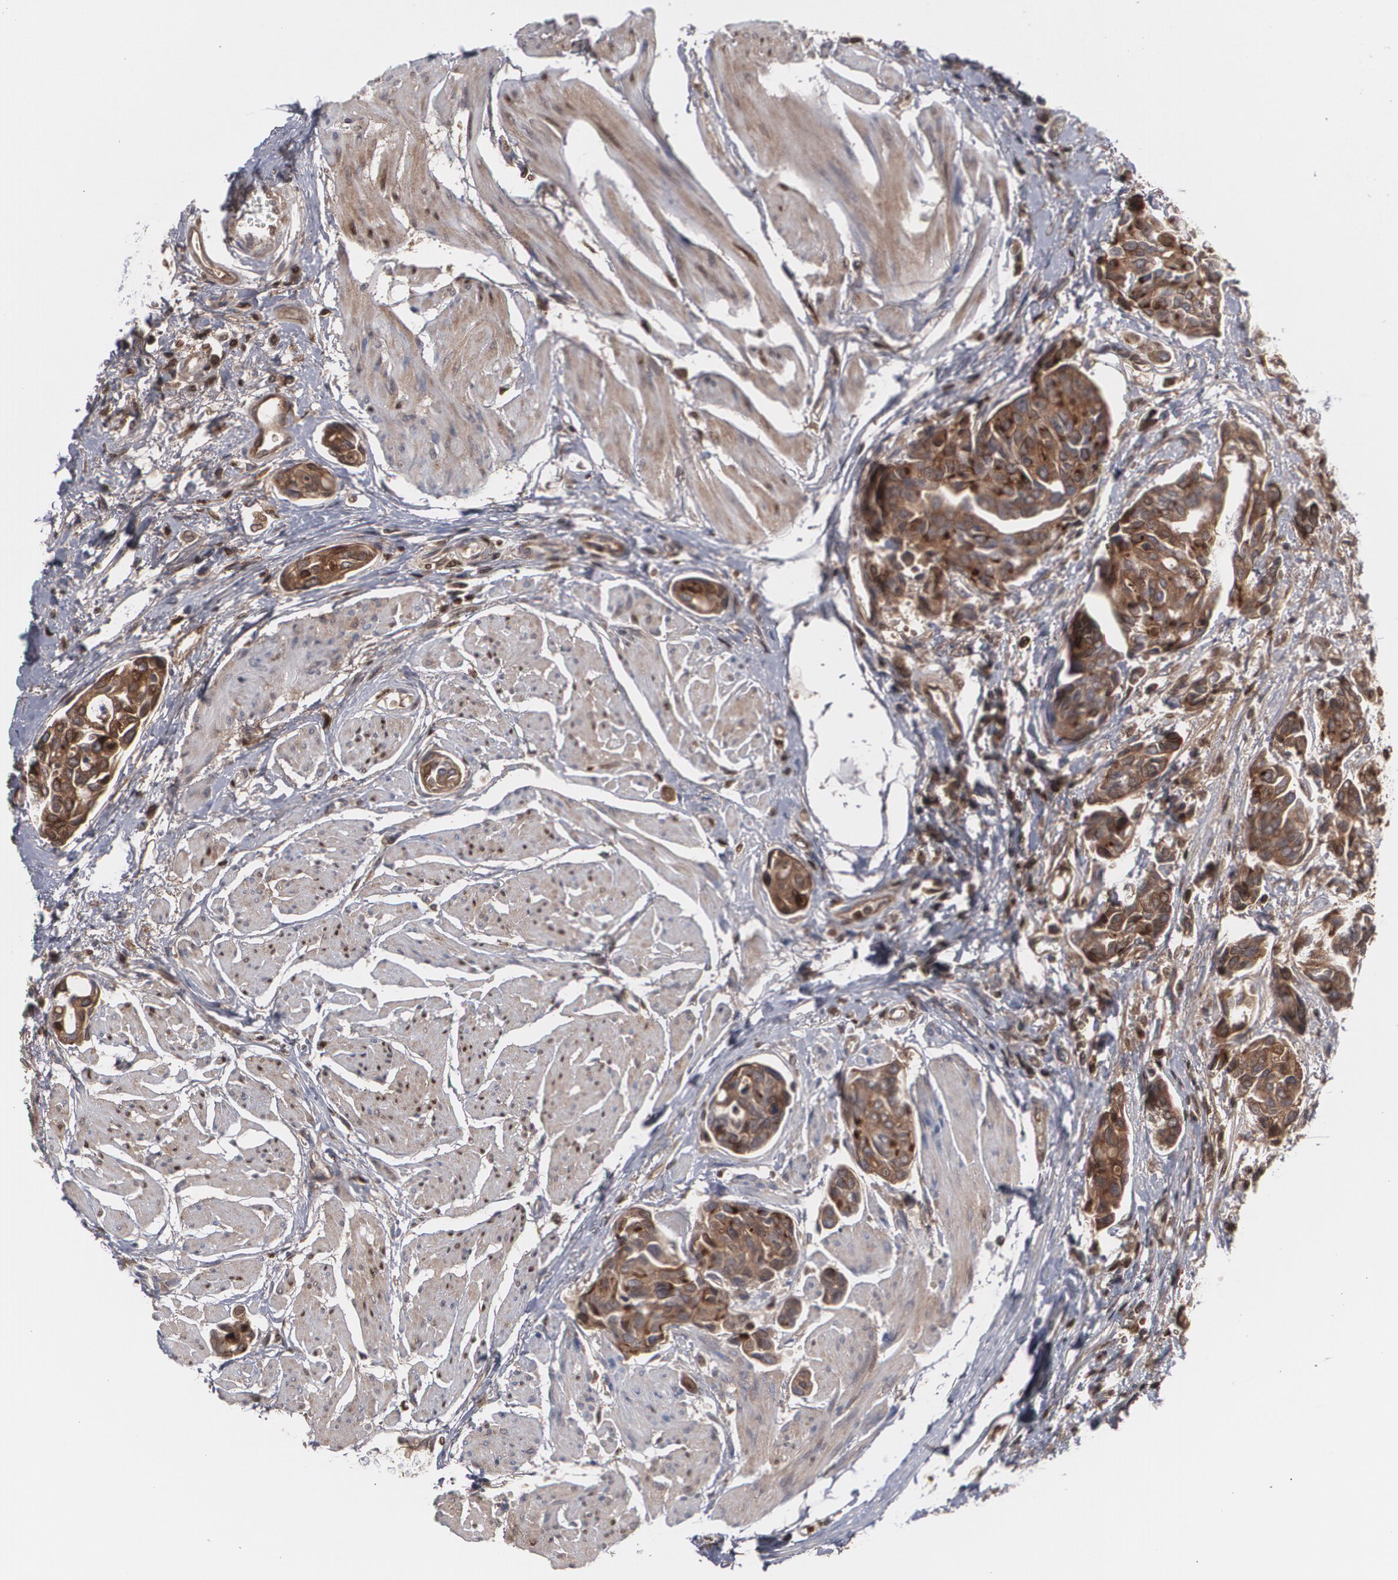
{"staining": {"intensity": "weak", "quantity": ">75%", "location": "cytoplasmic/membranous"}, "tissue": "urothelial cancer", "cell_type": "Tumor cells", "image_type": "cancer", "snomed": [{"axis": "morphology", "description": "Urothelial carcinoma, High grade"}, {"axis": "topography", "description": "Urinary bladder"}], "caption": "Immunohistochemistry (IHC) micrograph of human urothelial carcinoma (high-grade) stained for a protein (brown), which exhibits low levels of weak cytoplasmic/membranous expression in about >75% of tumor cells.", "gene": "LRG1", "patient": {"sex": "male", "age": 78}}